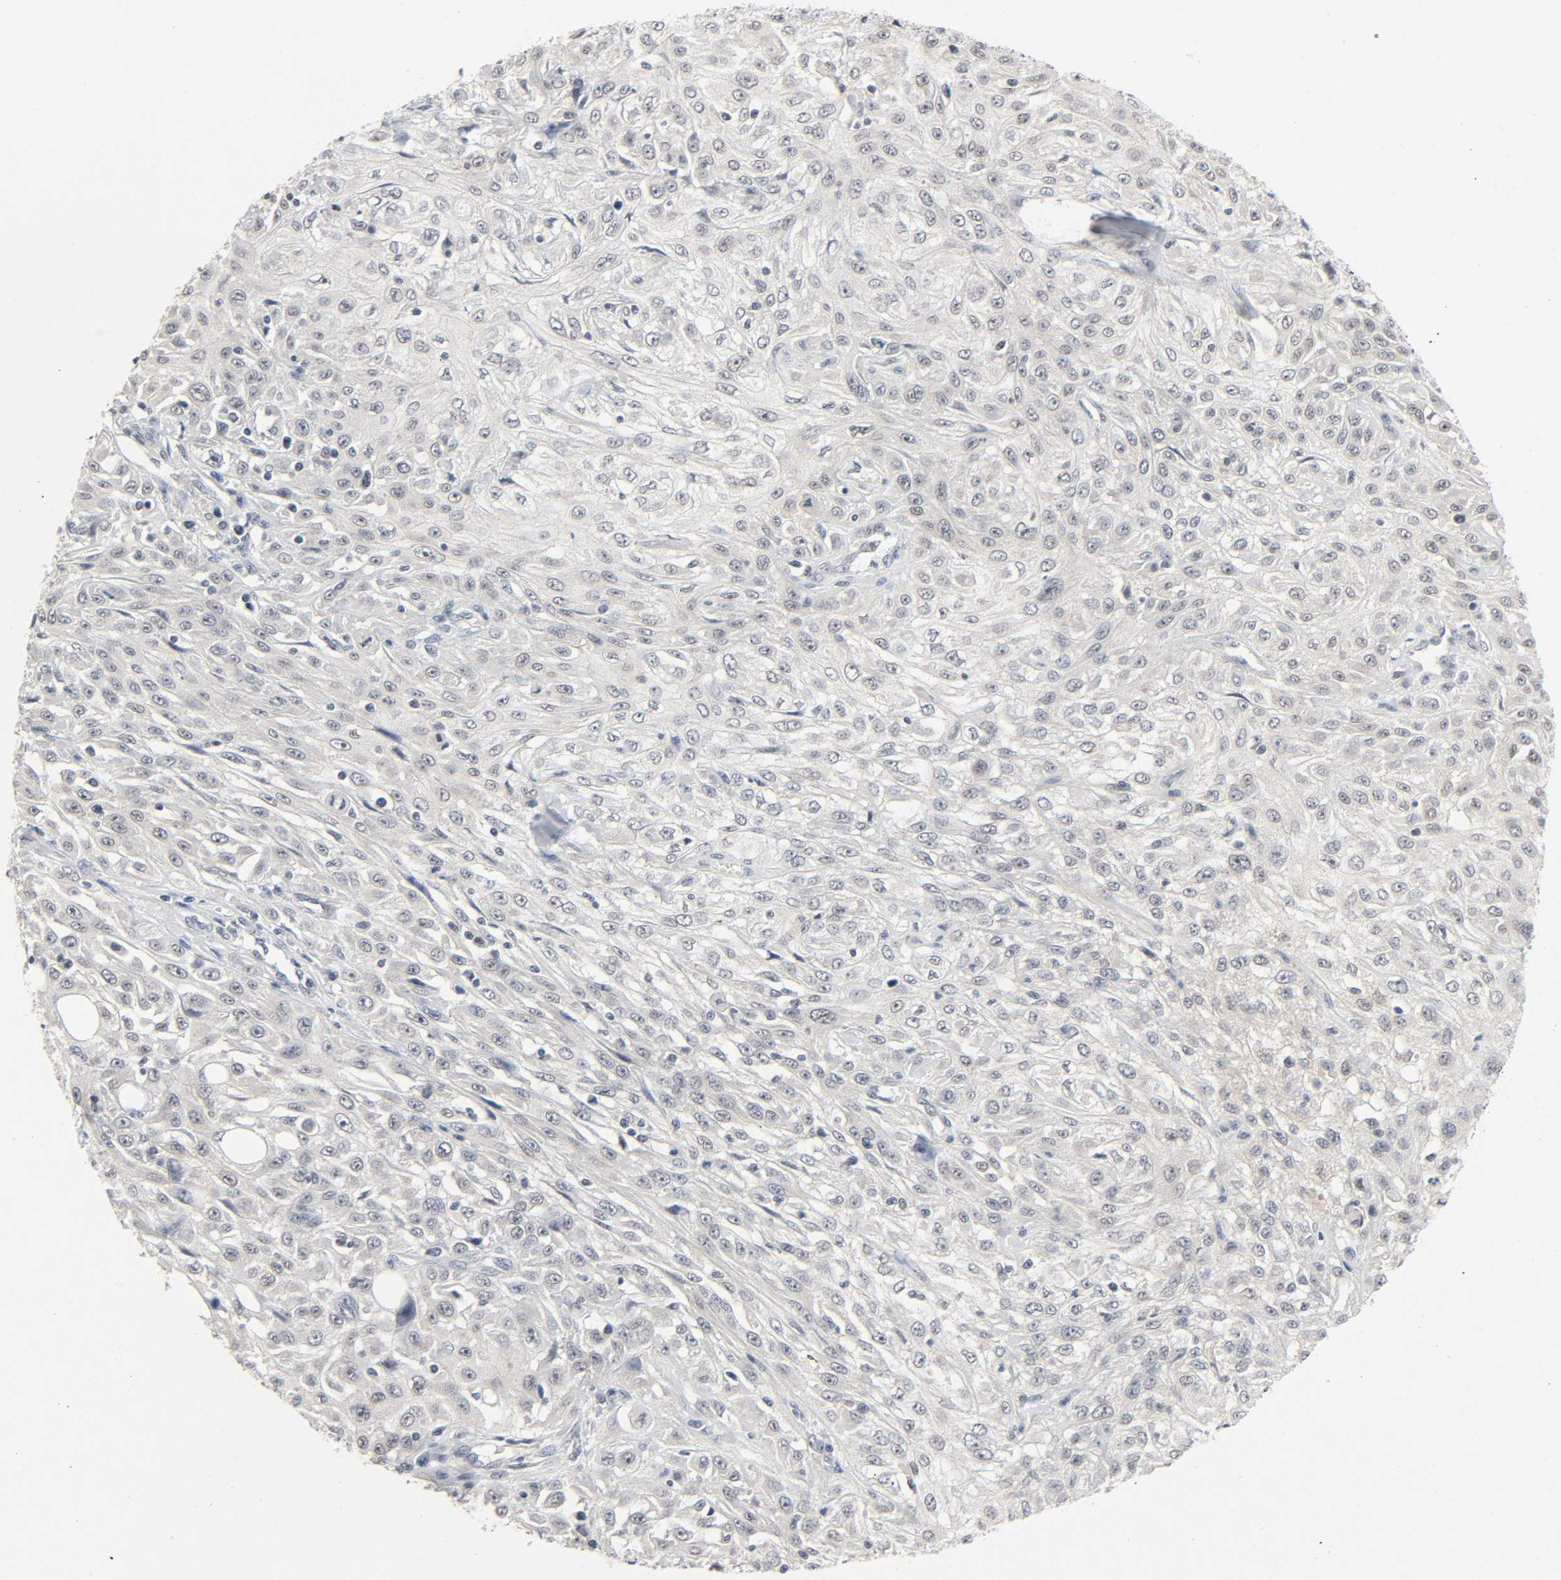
{"staining": {"intensity": "negative", "quantity": "none", "location": "none"}, "tissue": "skin cancer", "cell_type": "Tumor cells", "image_type": "cancer", "snomed": [{"axis": "morphology", "description": "Squamous cell carcinoma, NOS"}, {"axis": "topography", "description": "Skin"}], "caption": "Squamous cell carcinoma (skin) was stained to show a protein in brown. There is no significant expression in tumor cells.", "gene": "MAPKAPK5", "patient": {"sex": "male", "age": 75}}